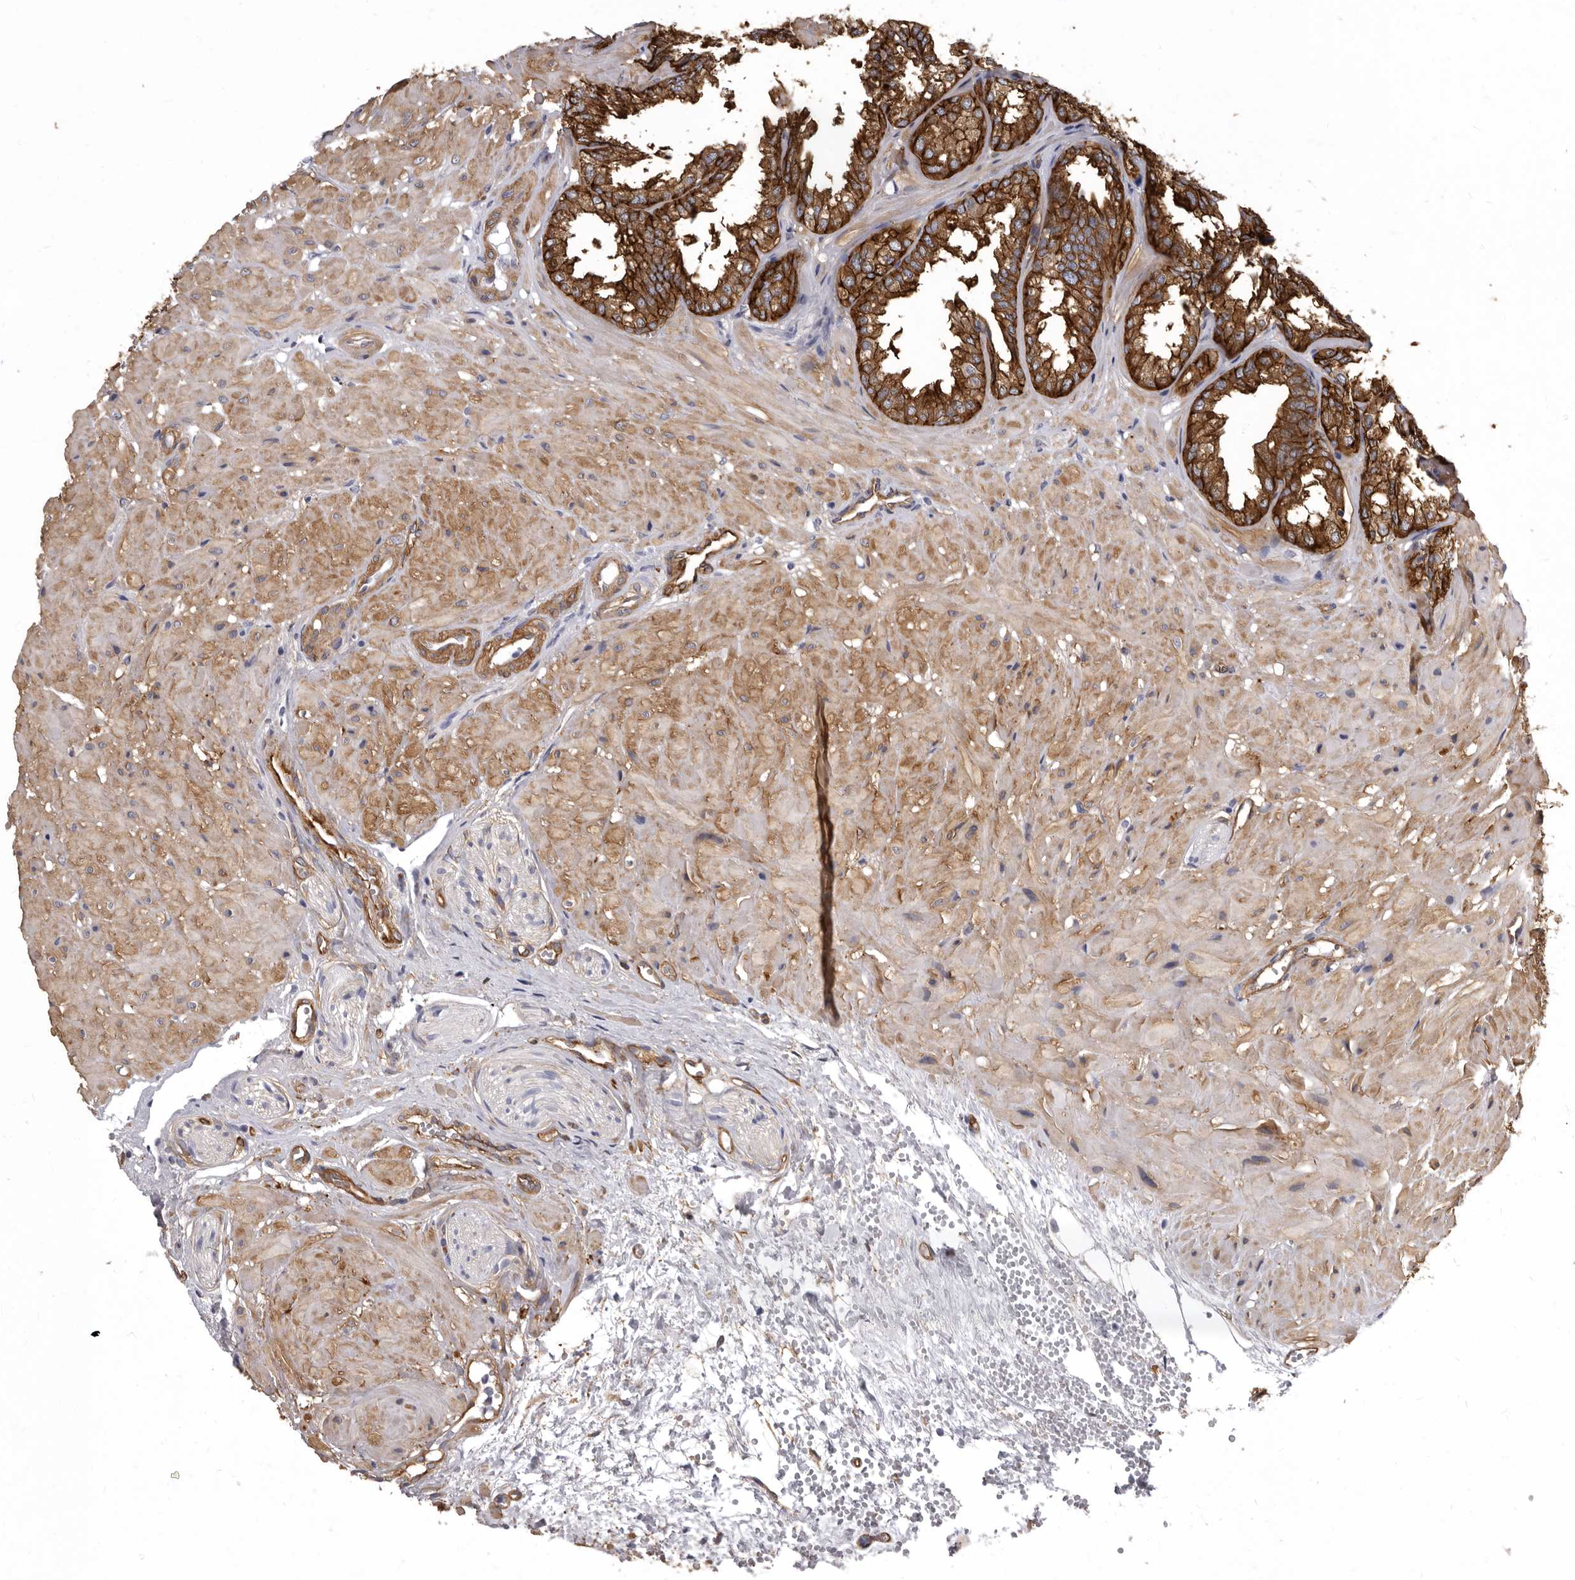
{"staining": {"intensity": "strong", "quantity": ">75%", "location": "cytoplasmic/membranous"}, "tissue": "seminal vesicle", "cell_type": "Glandular cells", "image_type": "normal", "snomed": [{"axis": "morphology", "description": "Normal tissue, NOS"}, {"axis": "topography", "description": "Prostate"}, {"axis": "topography", "description": "Seminal veicle"}], "caption": "Seminal vesicle stained with IHC shows strong cytoplasmic/membranous expression in approximately >75% of glandular cells. Using DAB (3,3'-diaminobenzidine) (brown) and hematoxylin (blue) stains, captured at high magnification using brightfield microscopy.", "gene": "ENAH", "patient": {"sex": "male", "age": 51}}